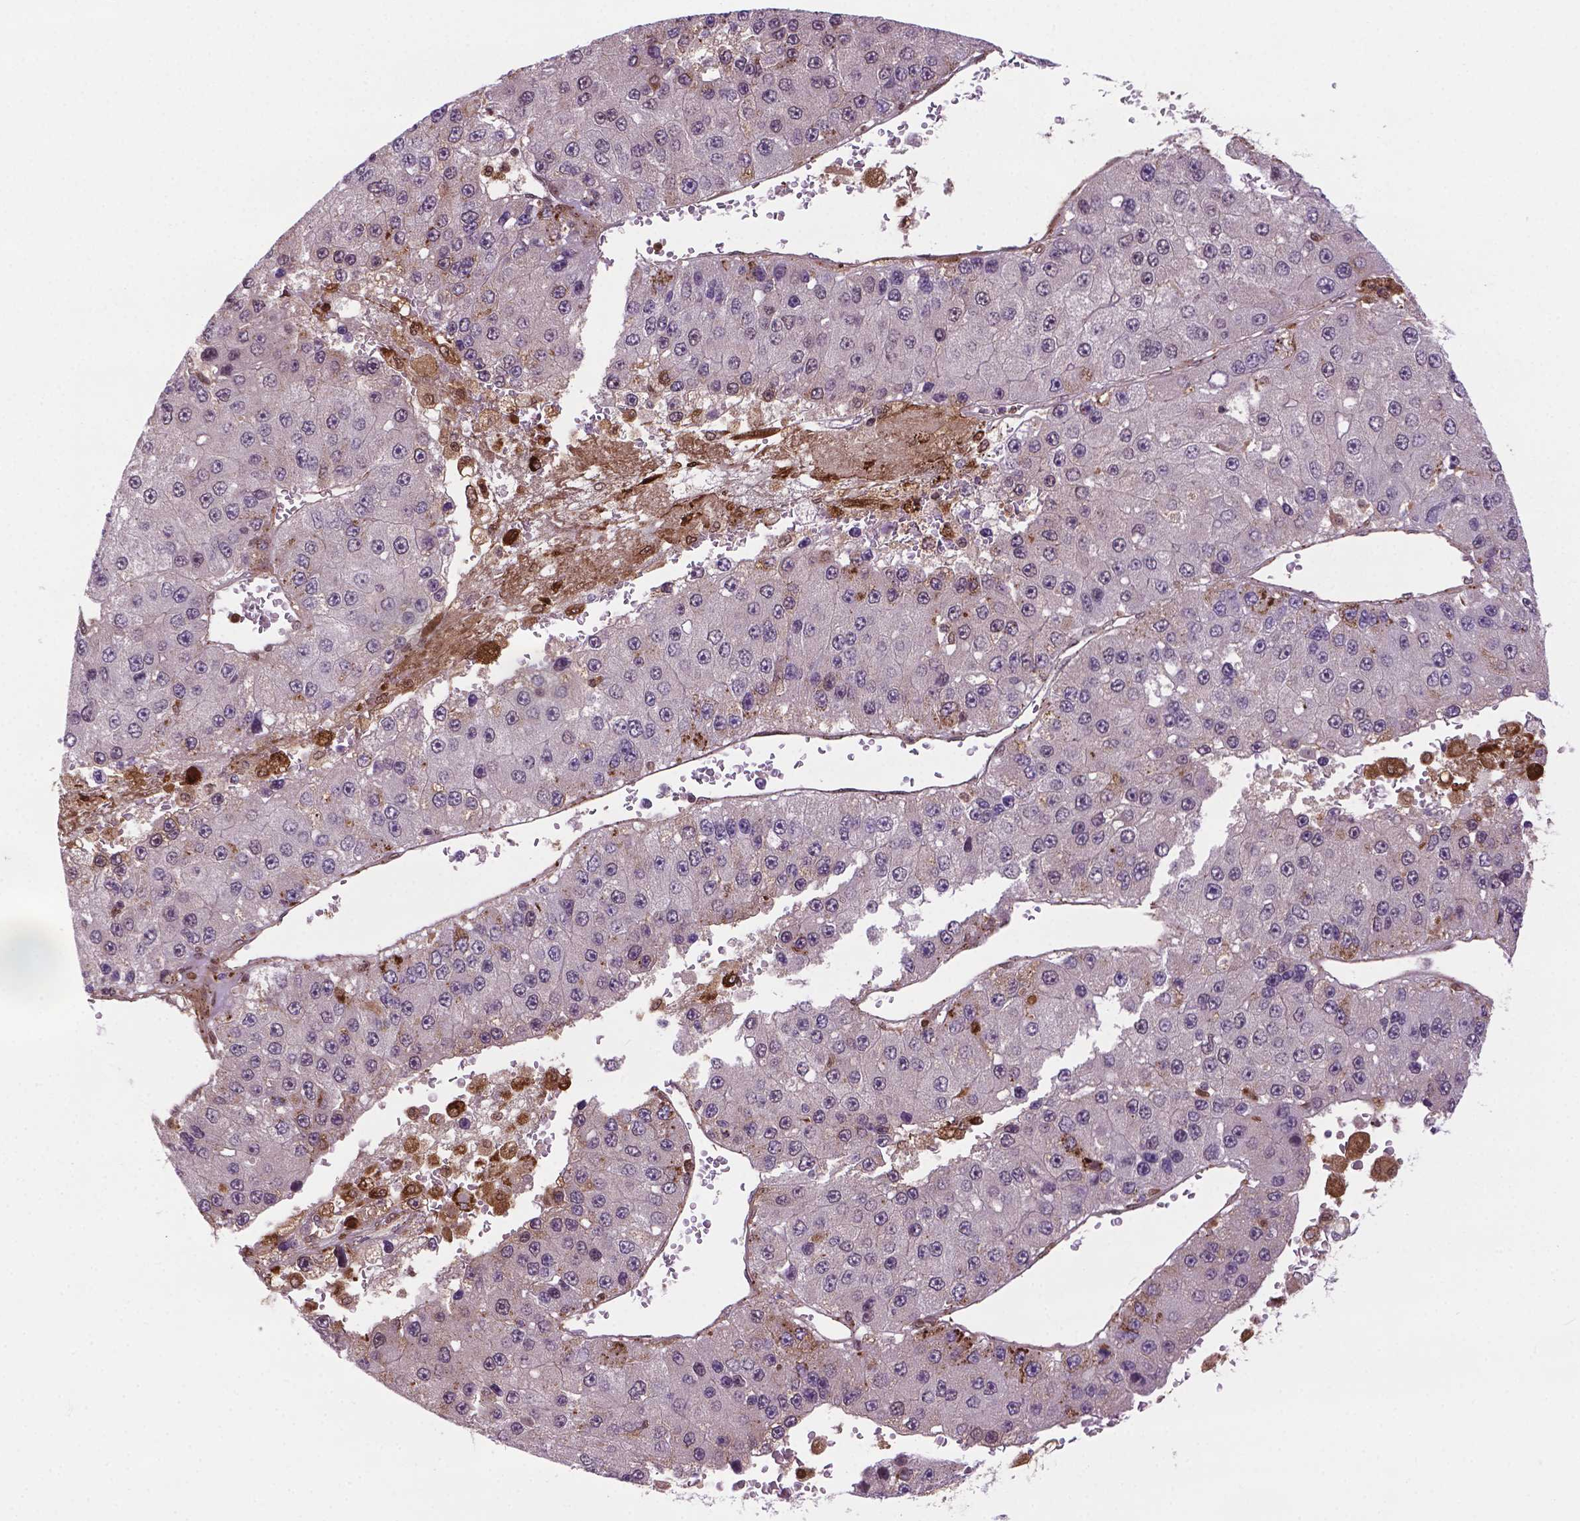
{"staining": {"intensity": "negative", "quantity": "none", "location": "none"}, "tissue": "liver cancer", "cell_type": "Tumor cells", "image_type": "cancer", "snomed": [{"axis": "morphology", "description": "Carcinoma, Hepatocellular, NOS"}, {"axis": "topography", "description": "Liver"}], "caption": "This is an immunohistochemistry (IHC) histopathology image of human hepatocellular carcinoma (liver). There is no expression in tumor cells.", "gene": "PLIN3", "patient": {"sex": "female", "age": 73}}